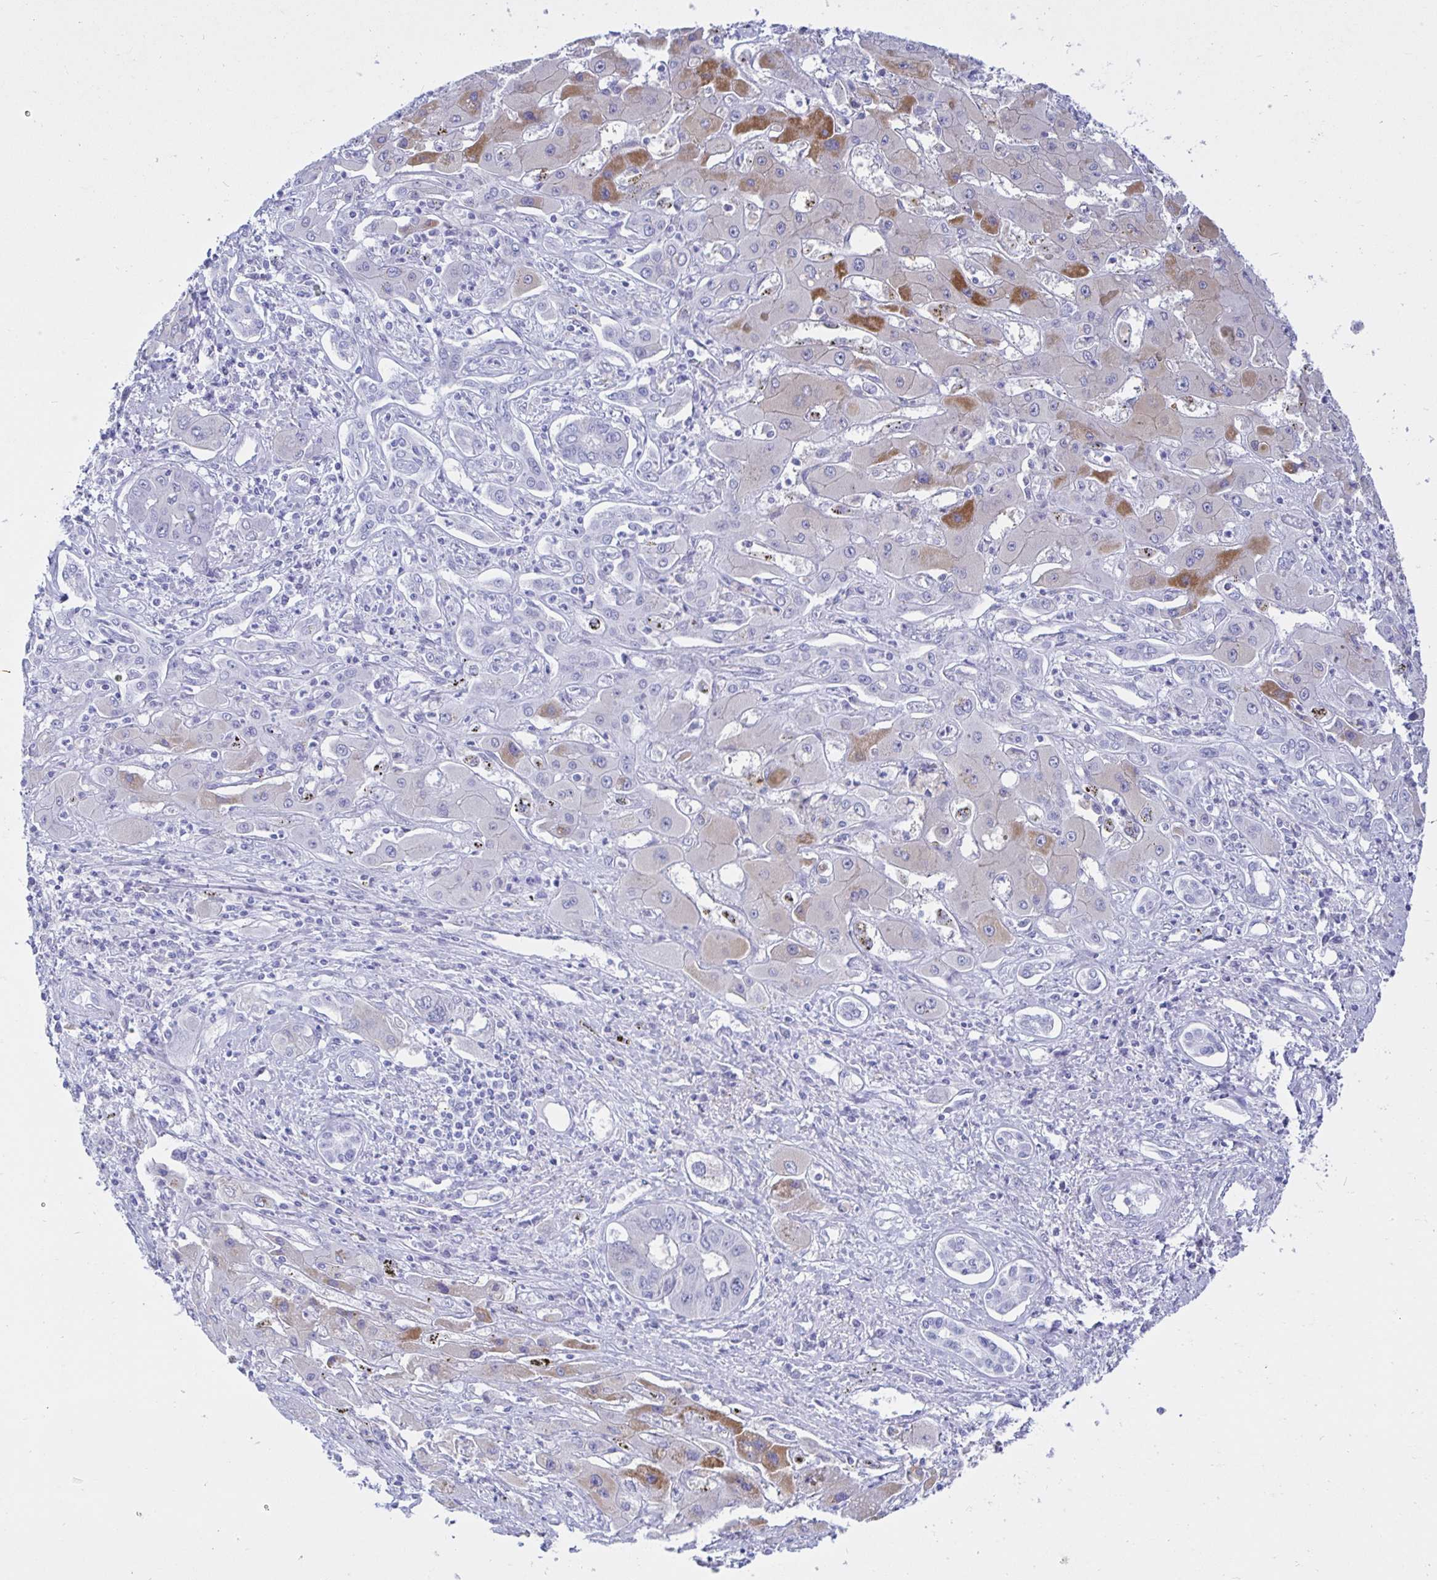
{"staining": {"intensity": "negative", "quantity": "none", "location": "none"}, "tissue": "liver cancer", "cell_type": "Tumor cells", "image_type": "cancer", "snomed": [{"axis": "morphology", "description": "Cholangiocarcinoma"}, {"axis": "topography", "description": "Liver"}], "caption": "Protein analysis of cholangiocarcinoma (liver) exhibits no significant positivity in tumor cells.", "gene": "KCNH6", "patient": {"sex": "male", "age": 67}}